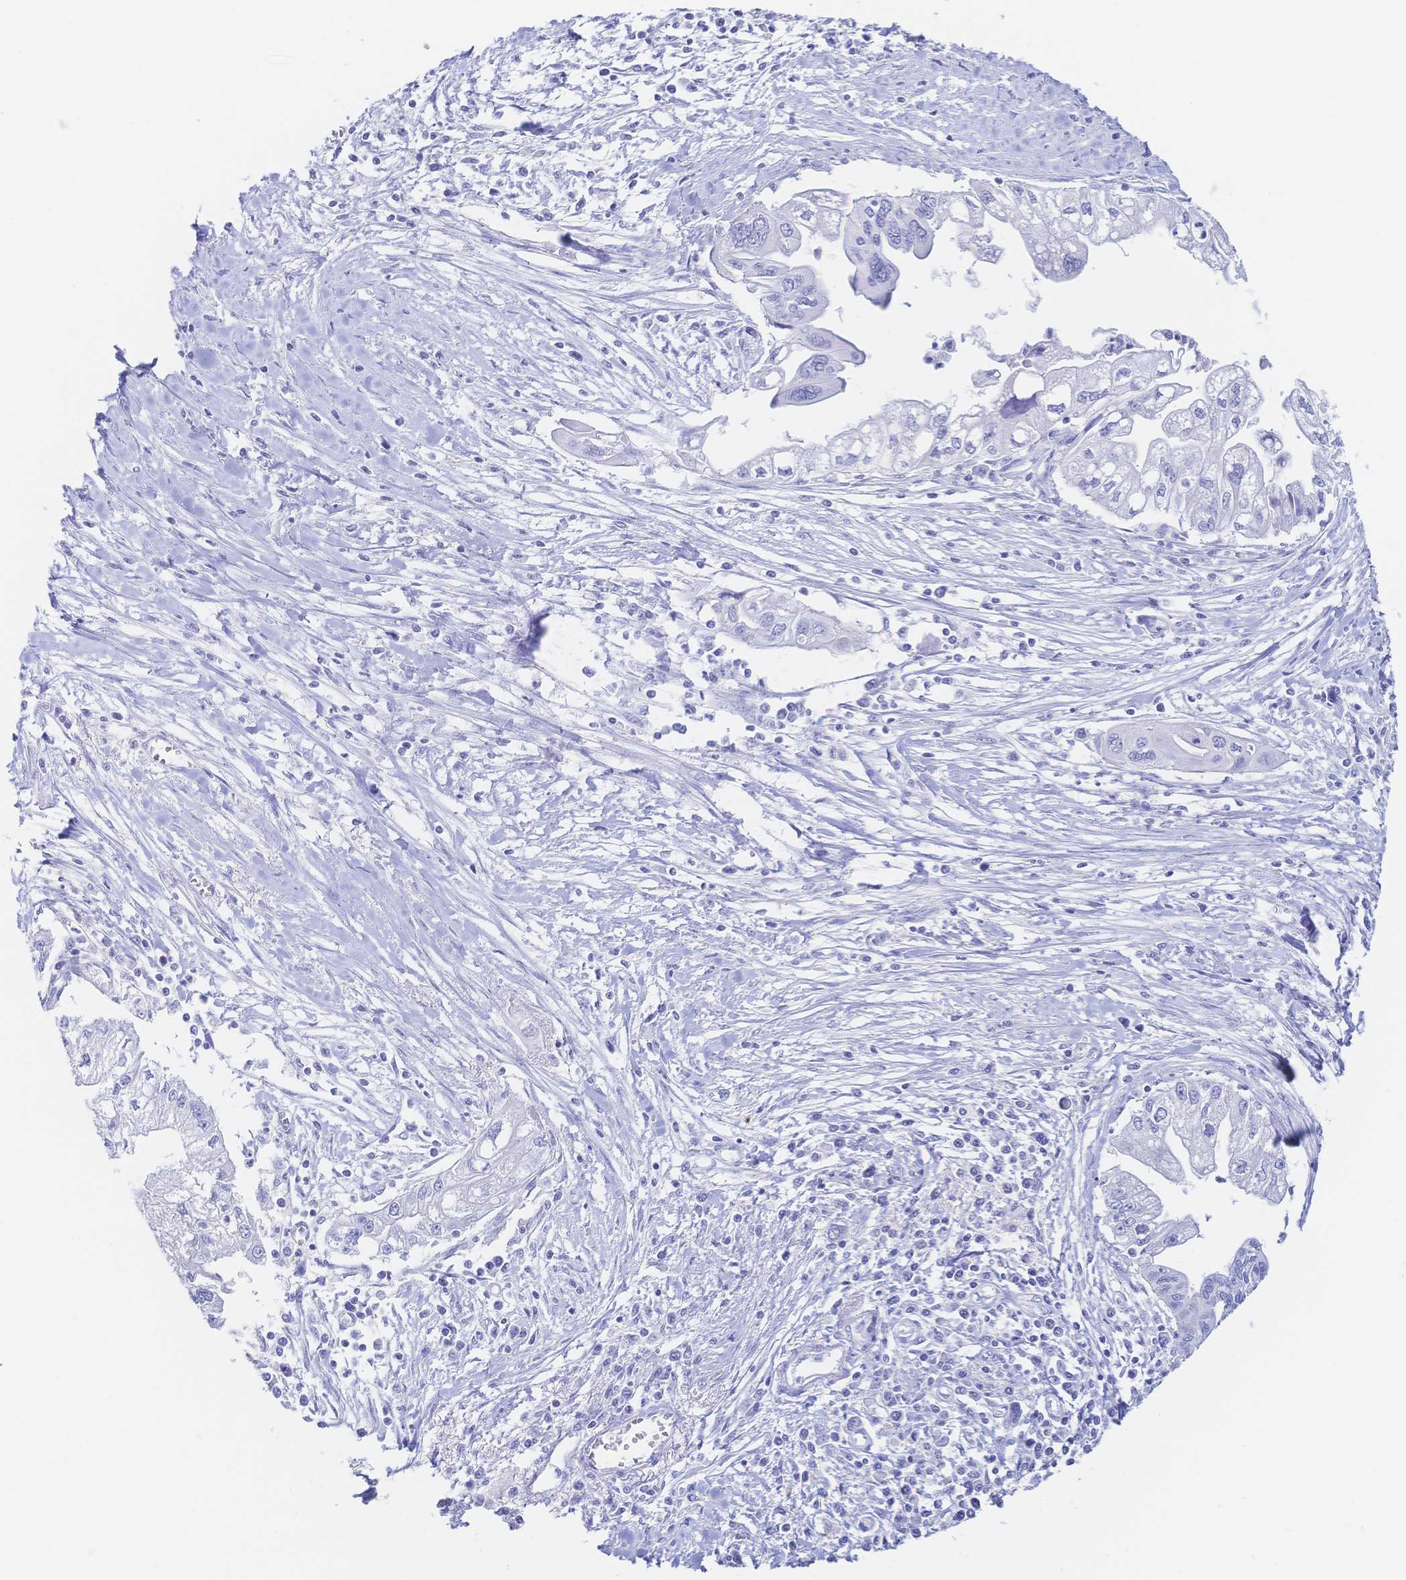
{"staining": {"intensity": "negative", "quantity": "none", "location": "none"}, "tissue": "pancreatic cancer", "cell_type": "Tumor cells", "image_type": "cancer", "snomed": [{"axis": "morphology", "description": "Adenocarcinoma, NOS"}, {"axis": "topography", "description": "Pancreas"}], "caption": "This is an immunohistochemistry (IHC) histopathology image of pancreatic cancer (adenocarcinoma). There is no expression in tumor cells.", "gene": "RRM1", "patient": {"sex": "male", "age": 70}}